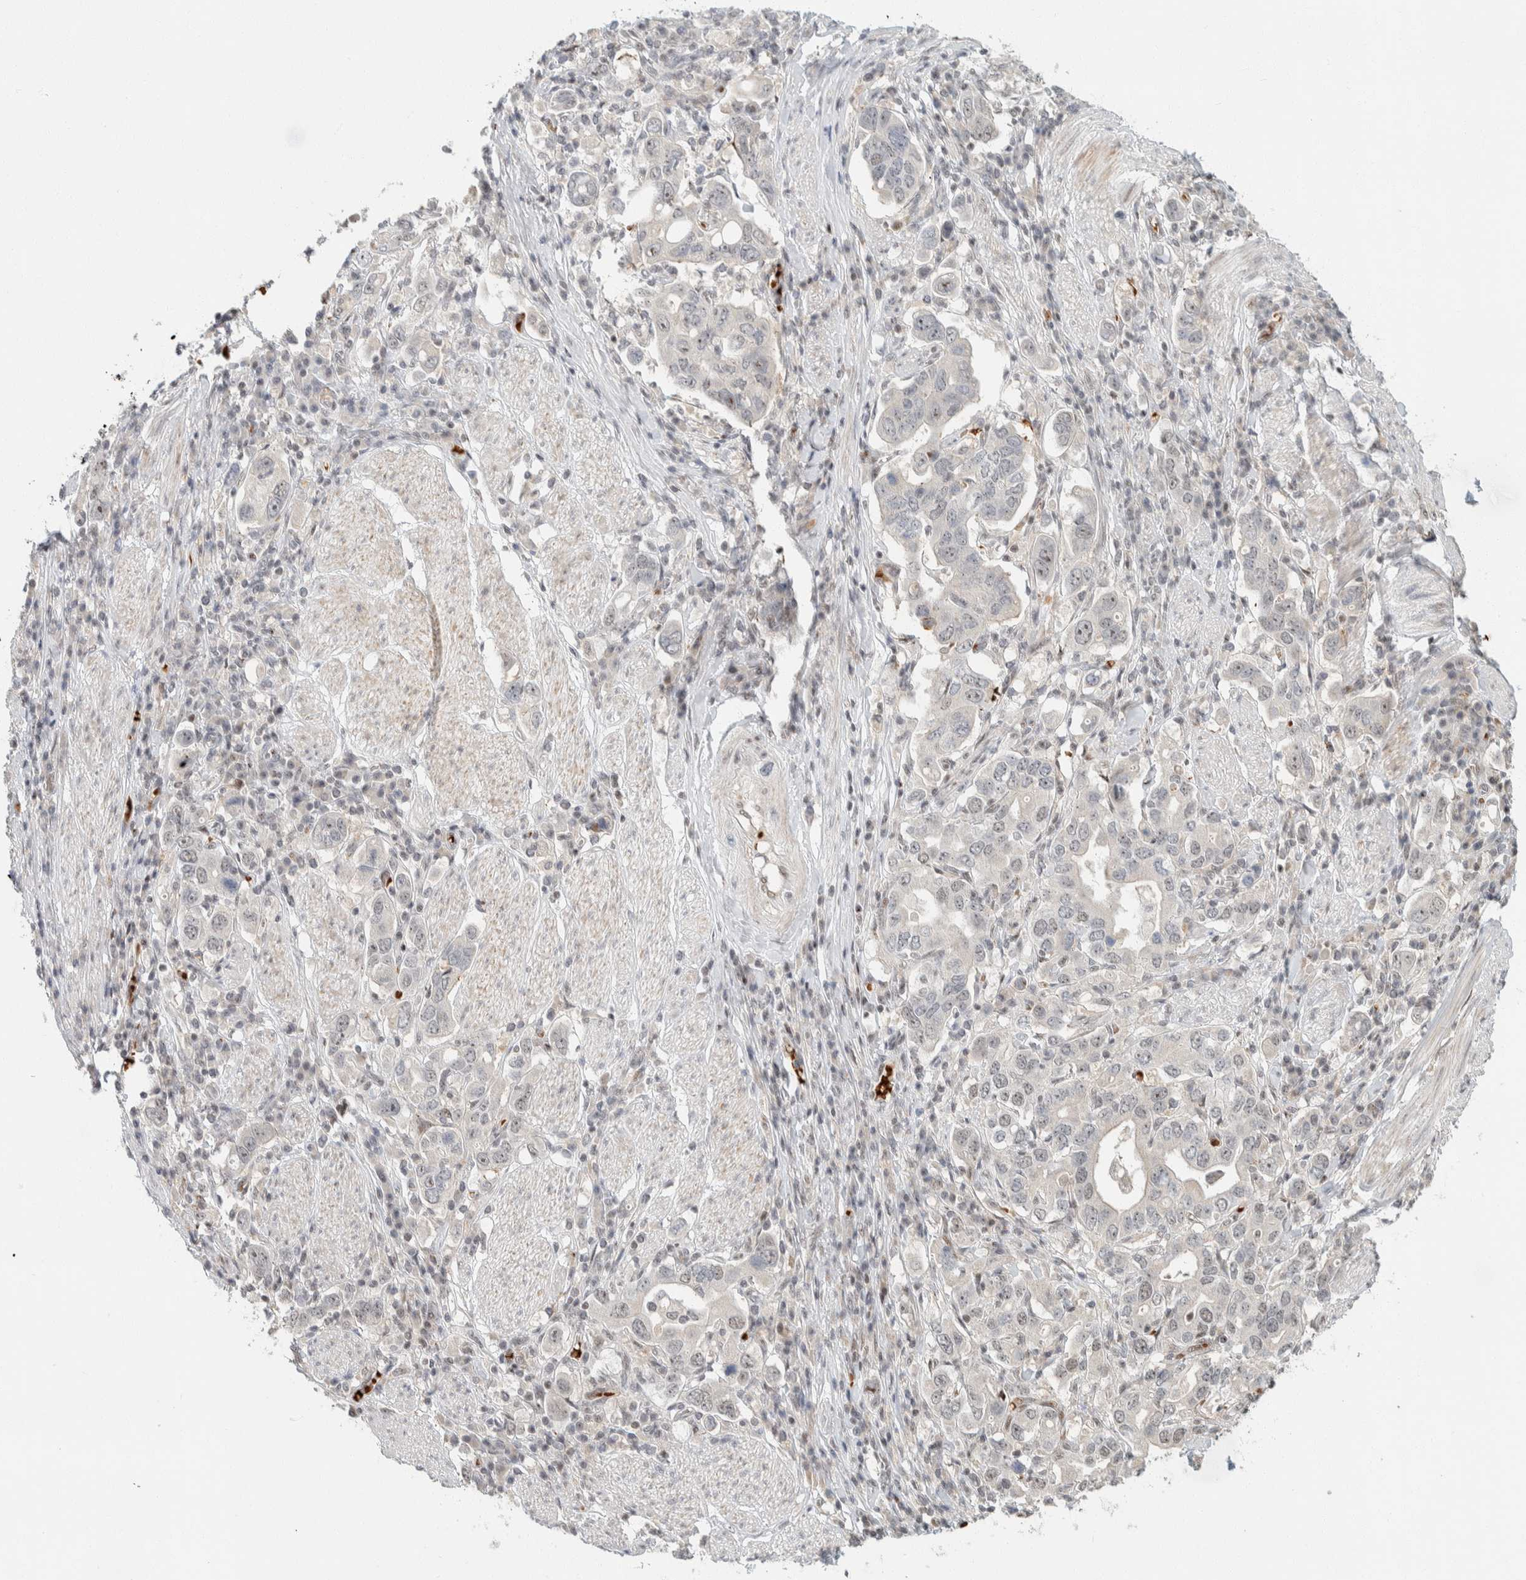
{"staining": {"intensity": "weak", "quantity": "<25%", "location": "nuclear"}, "tissue": "stomach cancer", "cell_type": "Tumor cells", "image_type": "cancer", "snomed": [{"axis": "morphology", "description": "Adenocarcinoma, NOS"}, {"axis": "topography", "description": "Stomach, upper"}], "caption": "Stomach adenocarcinoma was stained to show a protein in brown. There is no significant staining in tumor cells.", "gene": "ZBTB2", "patient": {"sex": "male", "age": 62}}